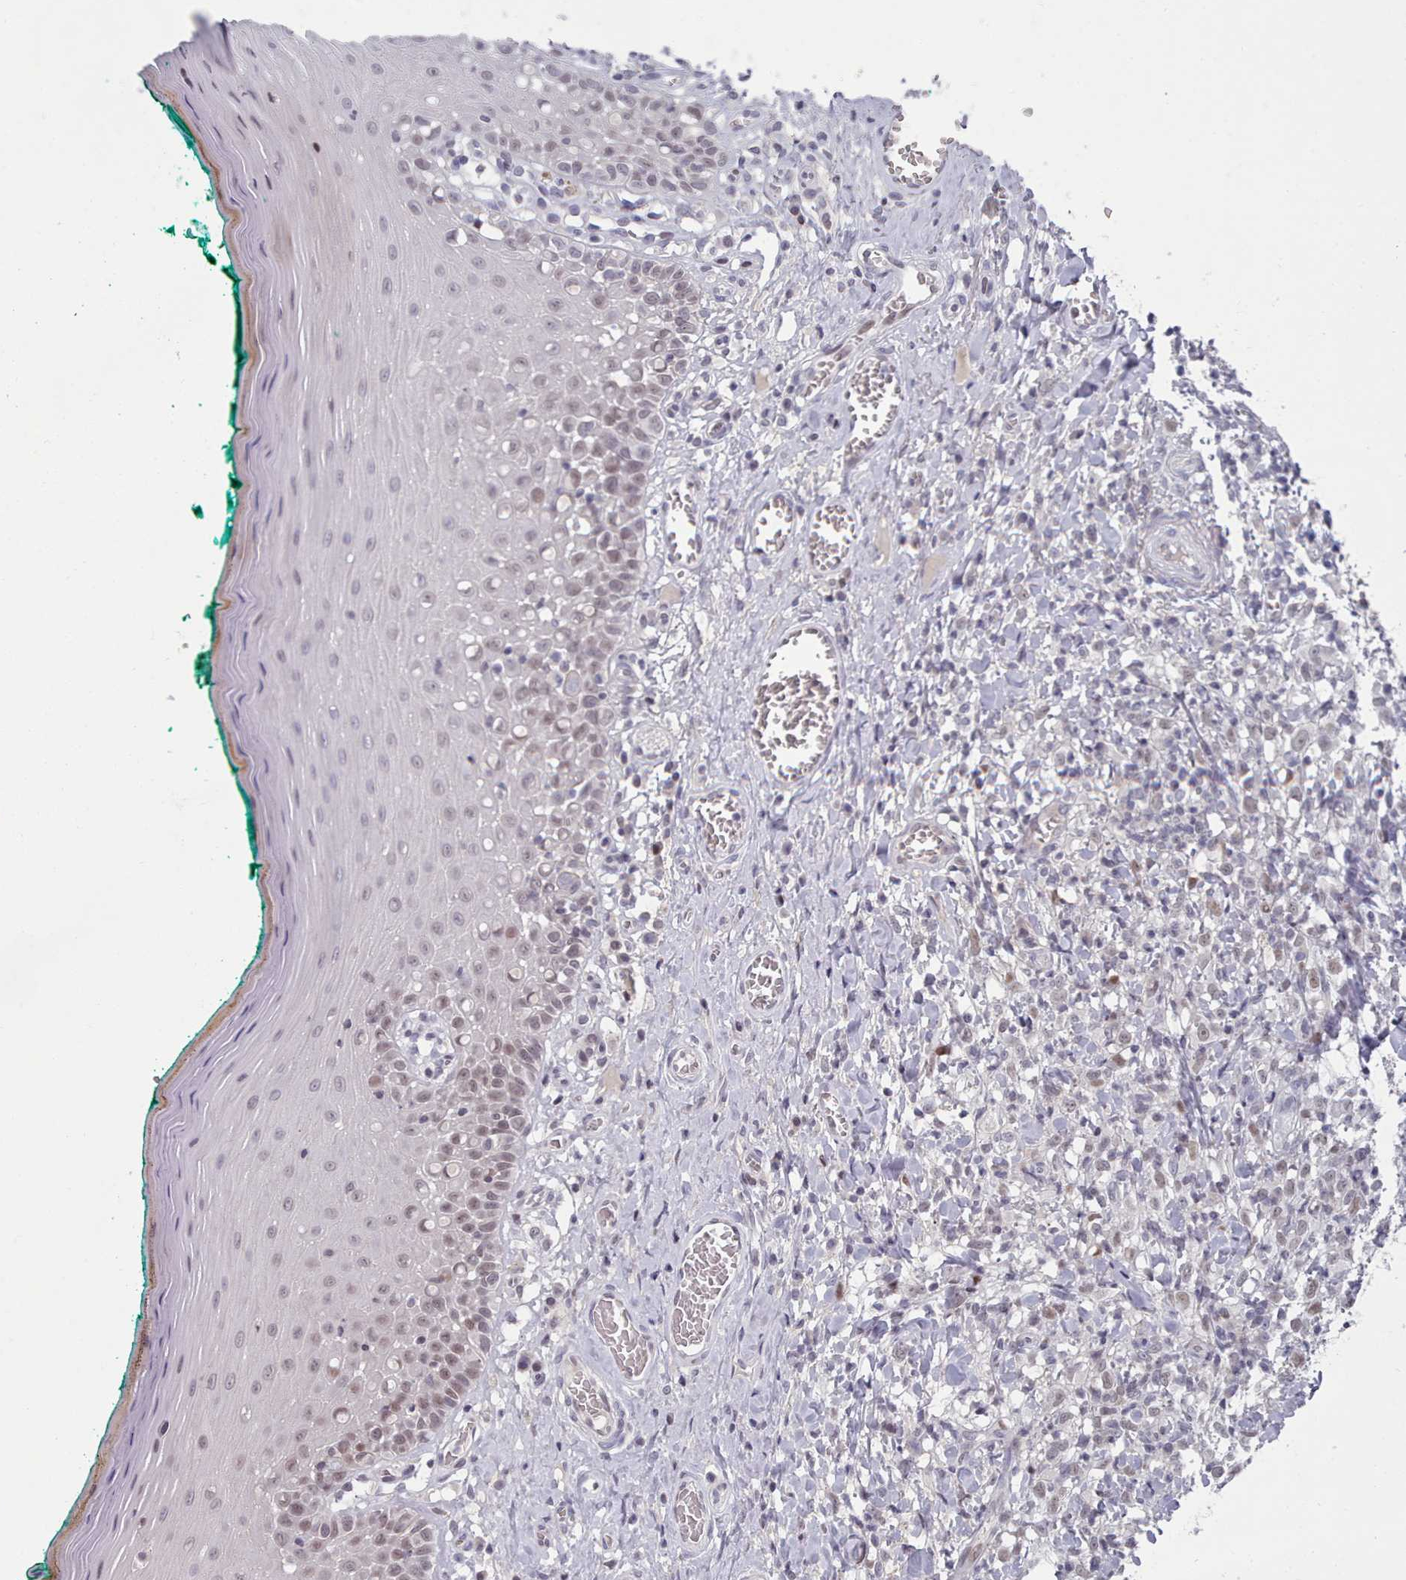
{"staining": {"intensity": "weak", "quantity": "25%-75%", "location": "nuclear"}, "tissue": "oral mucosa", "cell_type": "Squamous epithelial cells", "image_type": "normal", "snomed": [{"axis": "morphology", "description": "Normal tissue, NOS"}, {"axis": "topography", "description": "Oral tissue"}], "caption": "Squamous epithelial cells demonstrate weak nuclear positivity in approximately 25%-75% of cells in benign oral mucosa. The staining is performed using DAB (3,3'-diaminobenzidine) brown chromogen to label protein expression. The nuclei are counter-stained blue using hematoxylin.", "gene": "GINS1", "patient": {"sex": "female", "age": 83}}